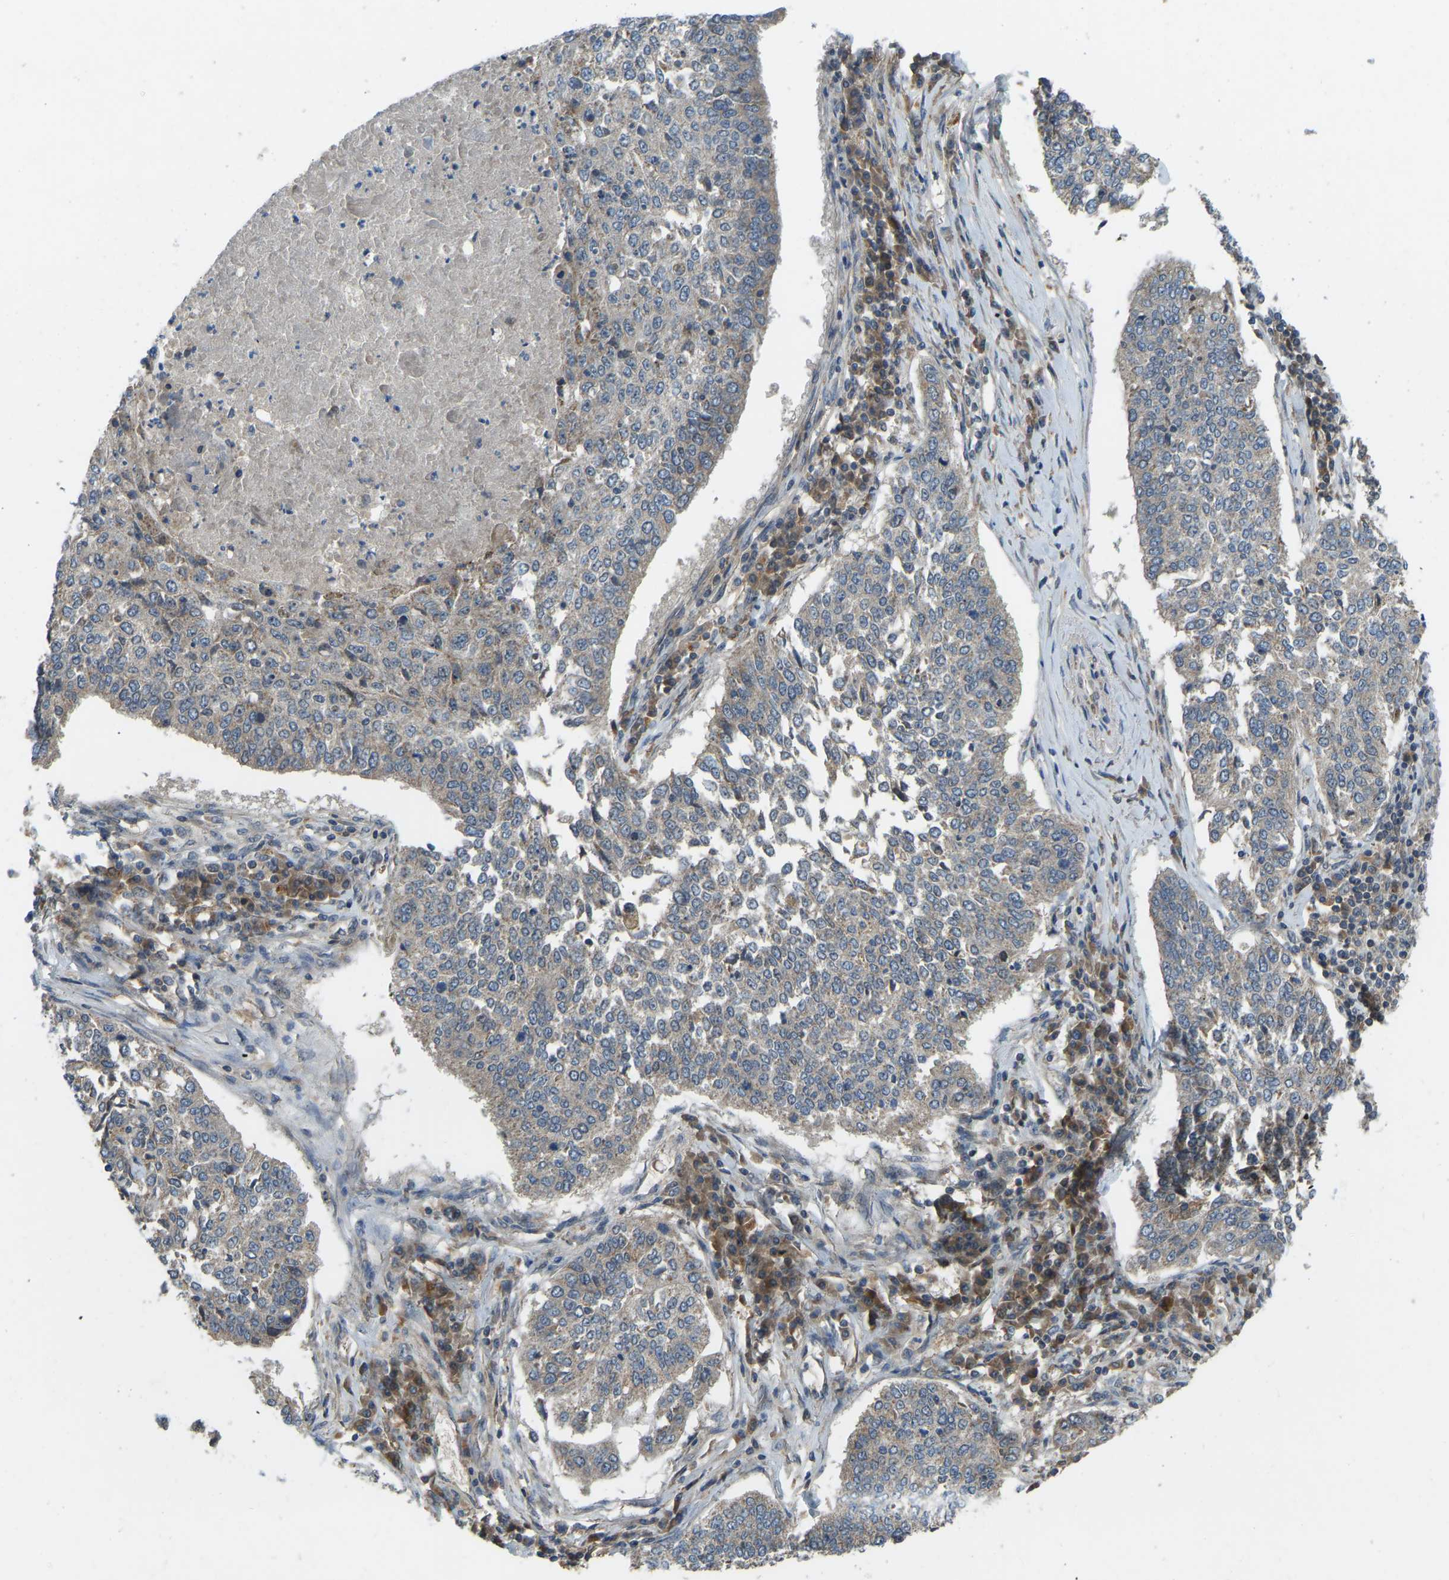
{"staining": {"intensity": "weak", "quantity": "<25%", "location": "cytoplasmic/membranous"}, "tissue": "lung cancer", "cell_type": "Tumor cells", "image_type": "cancer", "snomed": [{"axis": "morphology", "description": "Normal tissue, NOS"}, {"axis": "morphology", "description": "Squamous cell carcinoma, NOS"}, {"axis": "topography", "description": "Cartilage tissue"}, {"axis": "topography", "description": "Bronchus"}, {"axis": "topography", "description": "Lung"}], "caption": "Tumor cells show no significant positivity in lung cancer (squamous cell carcinoma).", "gene": "ZNF71", "patient": {"sex": "female", "age": 49}}